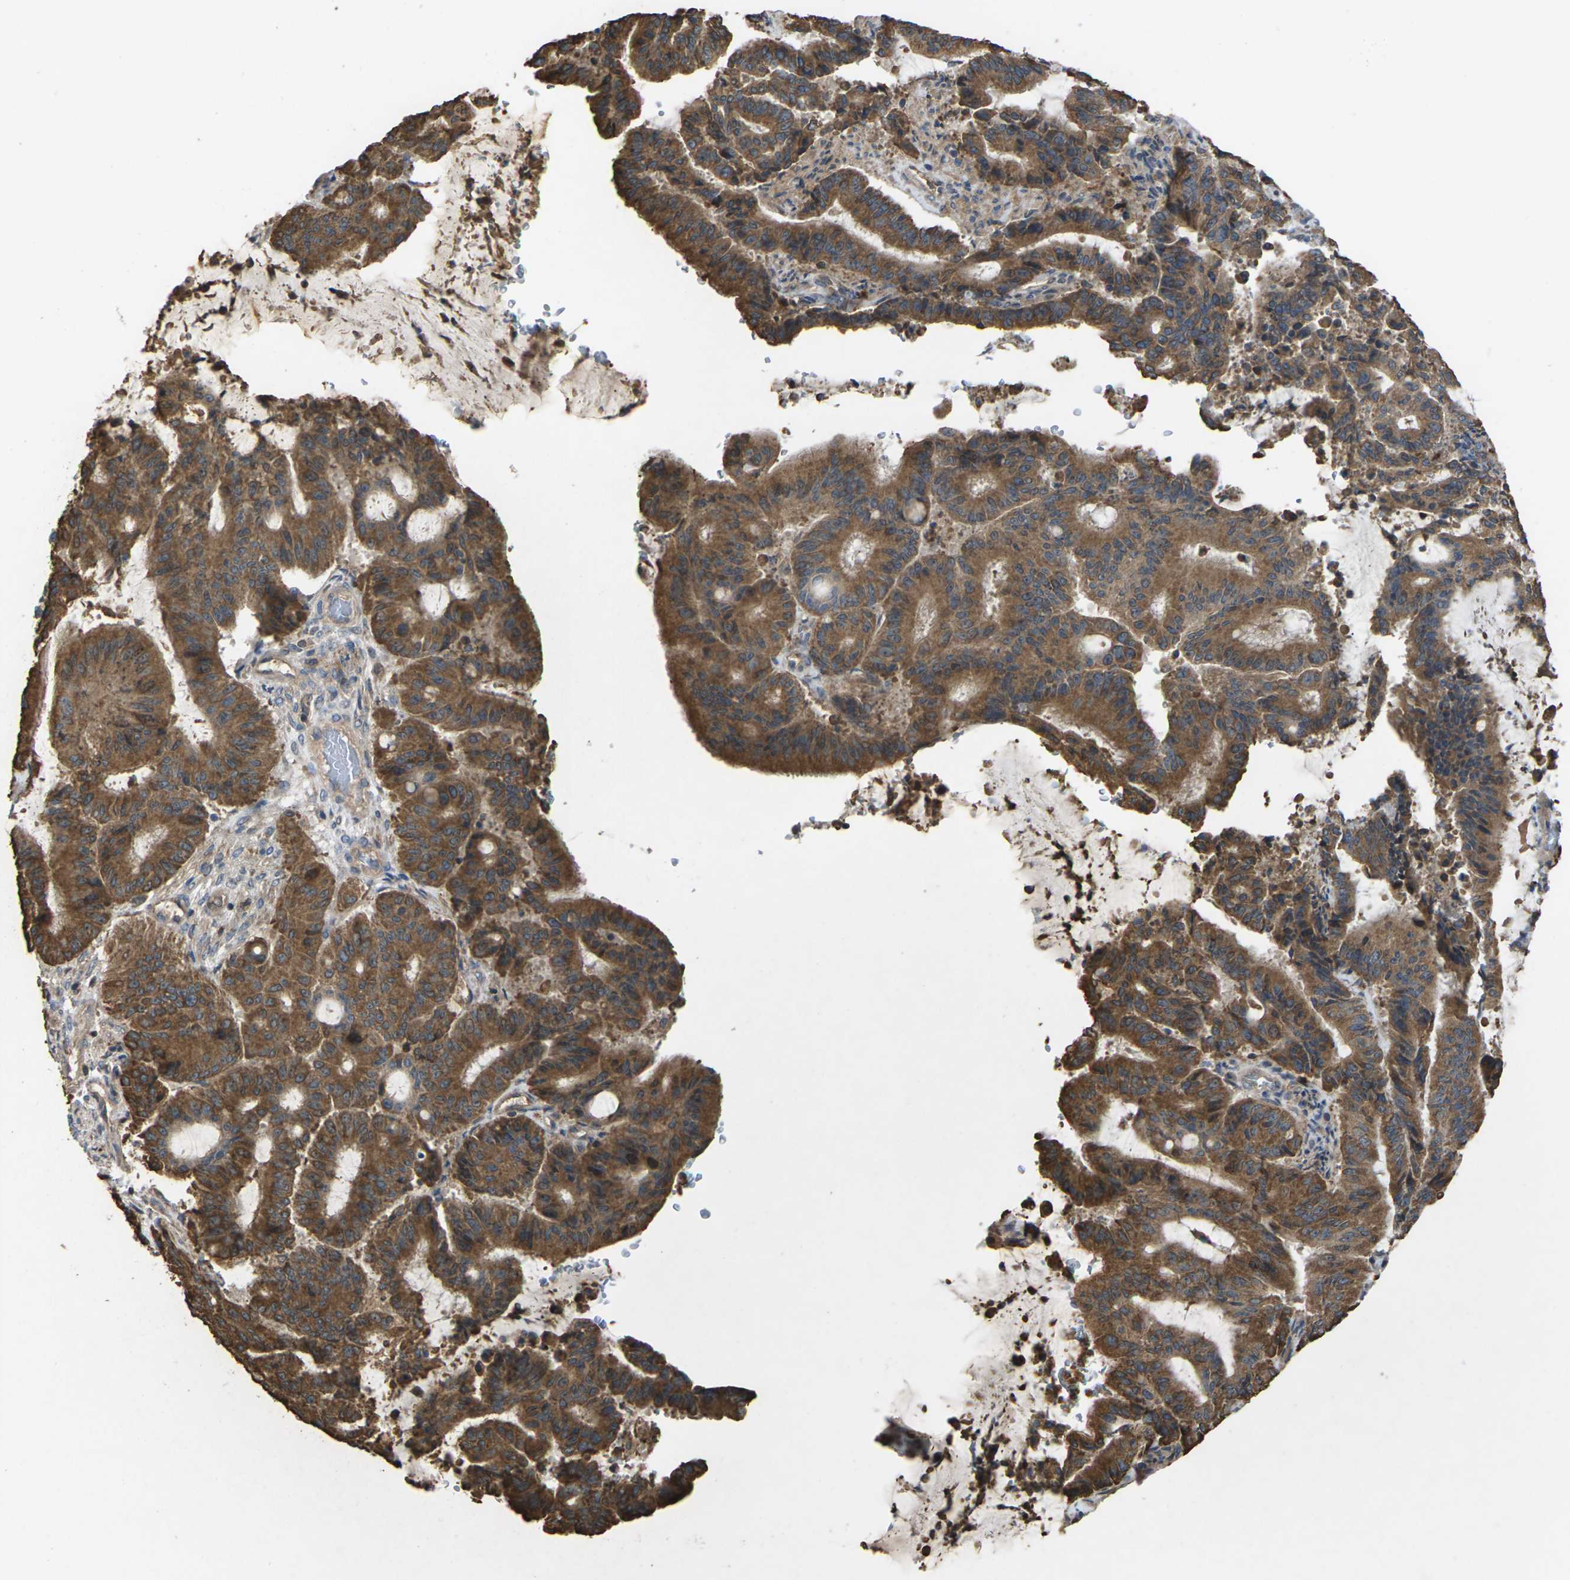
{"staining": {"intensity": "strong", "quantity": ">75%", "location": "cytoplasmic/membranous"}, "tissue": "liver cancer", "cell_type": "Tumor cells", "image_type": "cancer", "snomed": [{"axis": "morphology", "description": "Cholangiocarcinoma"}, {"axis": "topography", "description": "Liver"}], "caption": "This image exhibits immunohistochemistry staining of liver cholangiocarcinoma, with high strong cytoplasmic/membranous positivity in approximately >75% of tumor cells.", "gene": "TIAM1", "patient": {"sex": "female", "age": 73}}